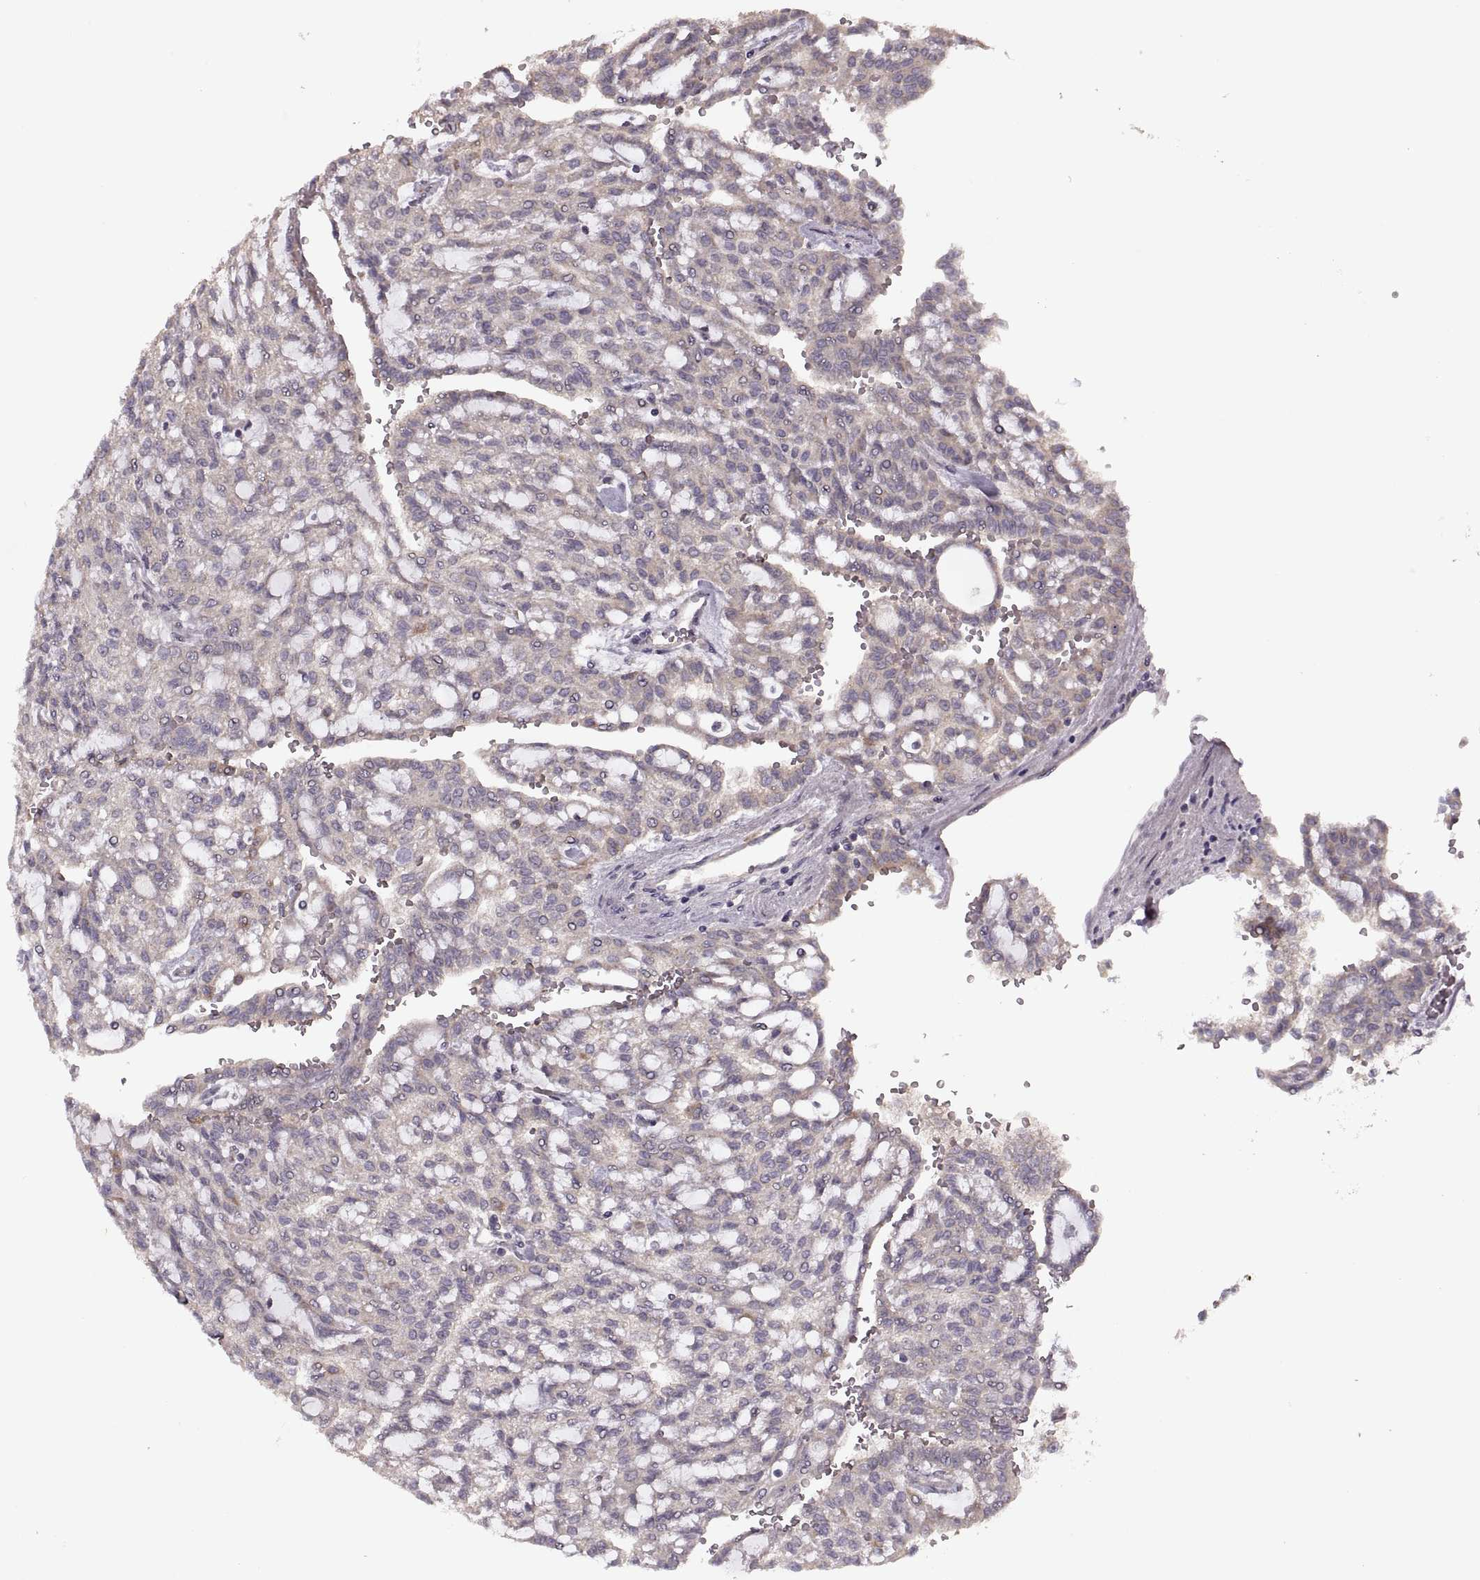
{"staining": {"intensity": "negative", "quantity": "none", "location": "none"}, "tissue": "renal cancer", "cell_type": "Tumor cells", "image_type": "cancer", "snomed": [{"axis": "morphology", "description": "Adenocarcinoma, NOS"}, {"axis": "topography", "description": "Kidney"}], "caption": "Immunohistochemical staining of adenocarcinoma (renal) shows no significant positivity in tumor cells.", "gene": "PIERCE1", "patient": {"sex": "male", "age": 63}}